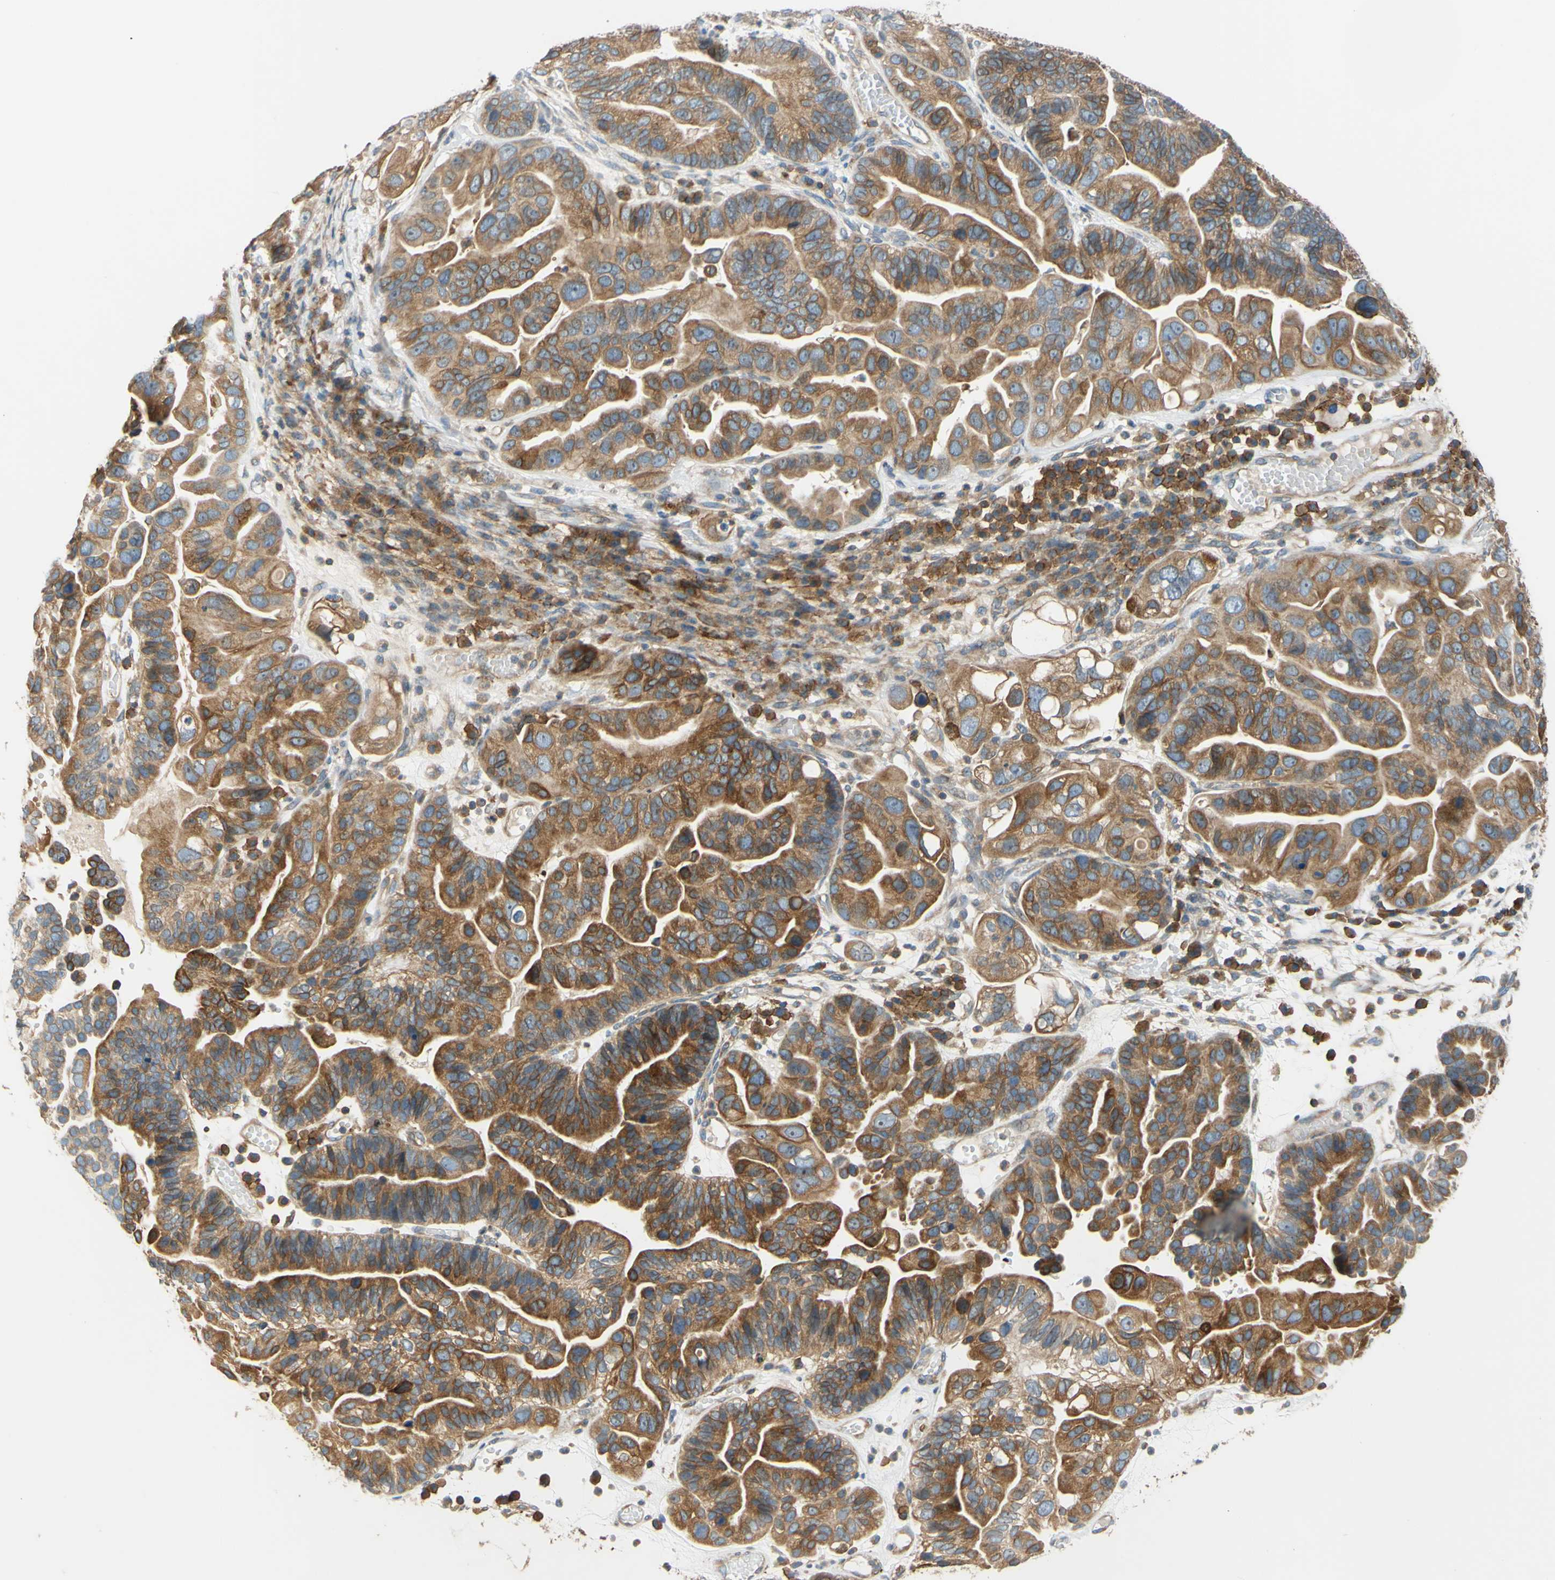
{"staining": {"intensity": "moderate", "quantity": ">75%", "location": "cytoplasmic/membranous"}, "tissue": "ovarian cancer", "cell_type": "Tumor cells", "image_type": "cancer", "snomed": [{"axis": "morphology", "description": "Cystadenocarcinoma, serous, NOS"}, {"axis": "topography", "description": "Ovary"}], "caption": "Ovarian cancer (serous cystadenocarcinoma) stained with a protein marker shows moderate staining in tumor cells.", "gene": "POR", "patient": {"sex": "female", "age": 56}}